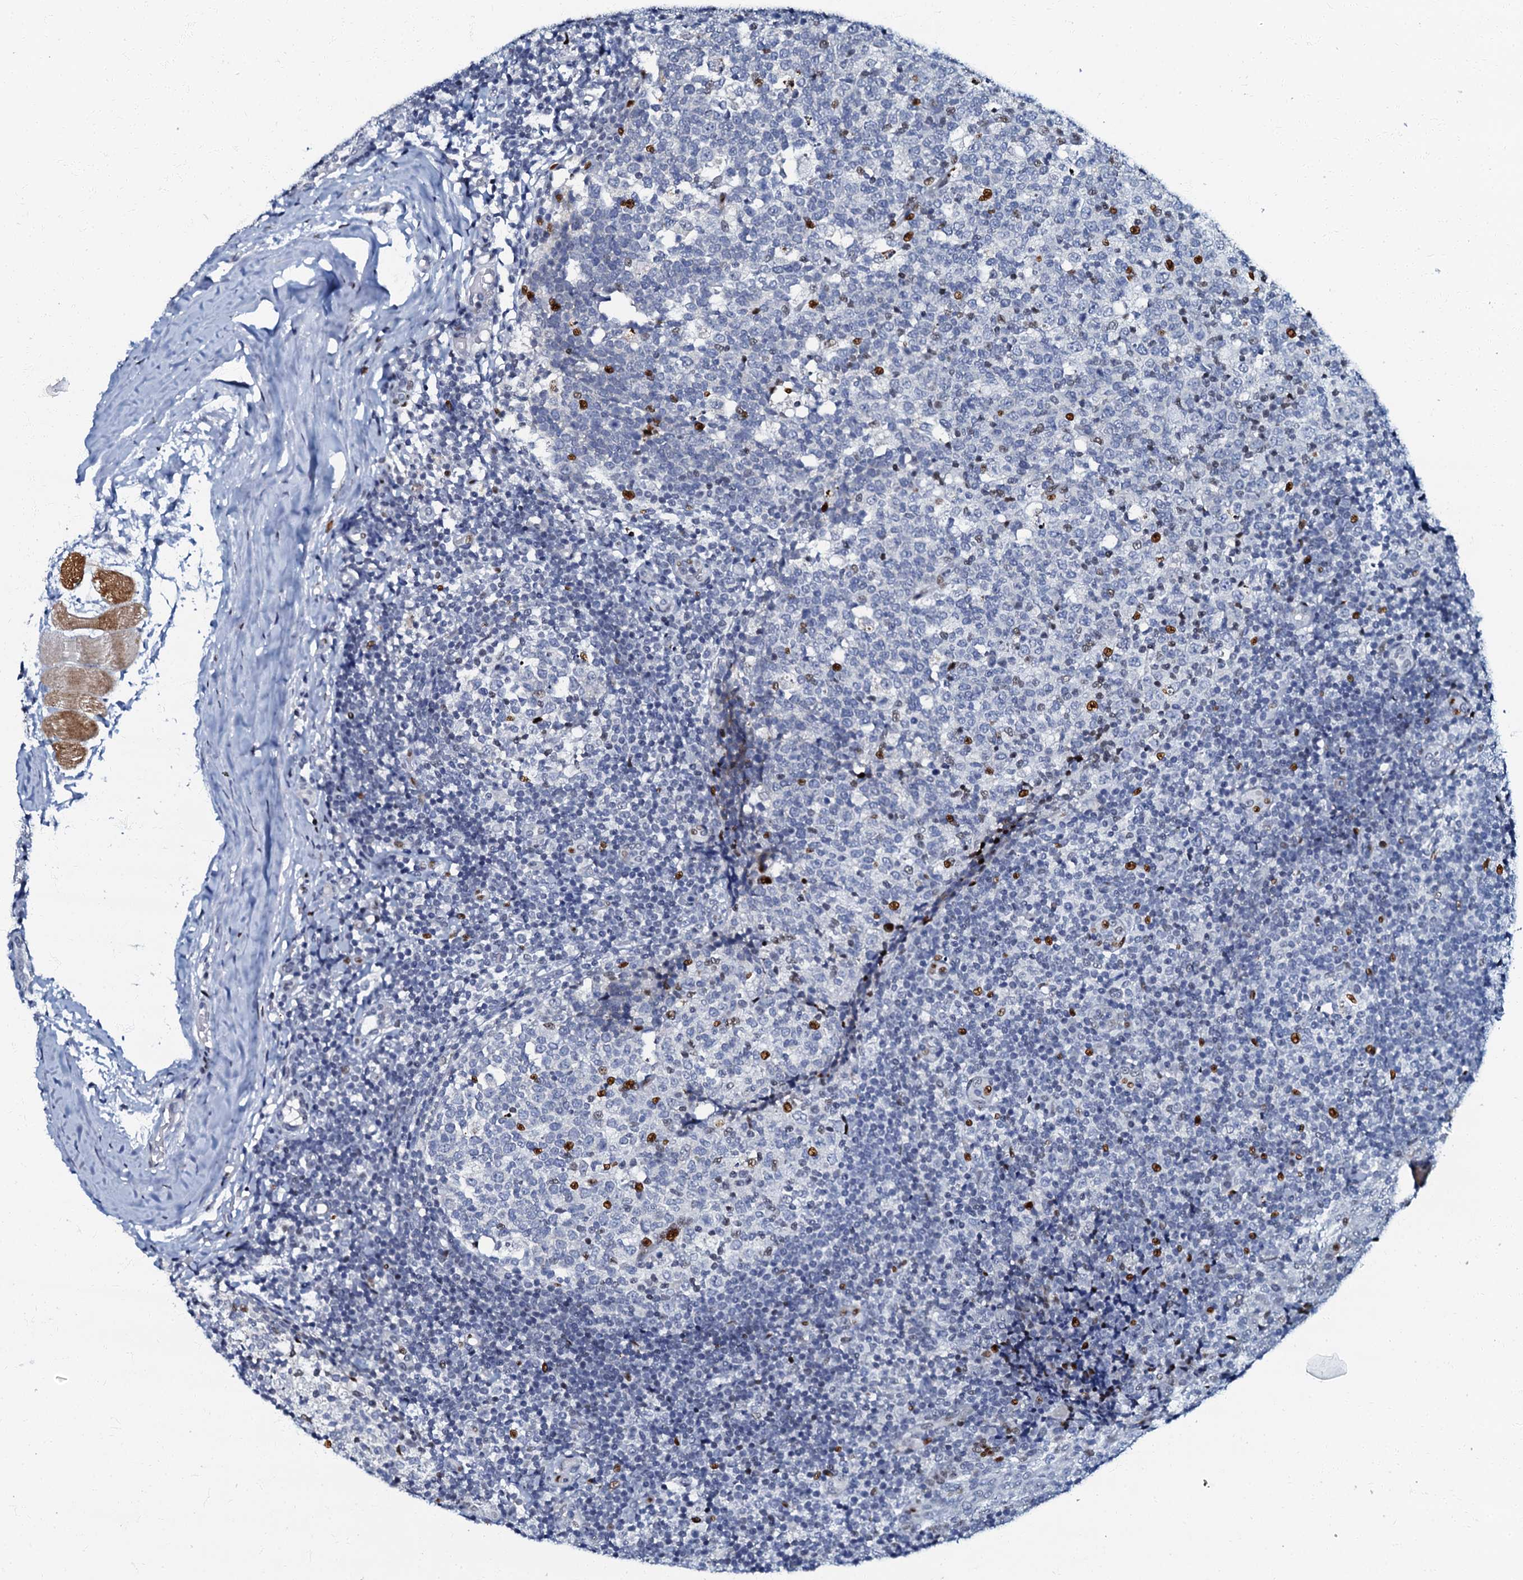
{"staining": {"intensity": "moderate", "quantity": "<25%", "location": "nuclear"}, "tissue": "tonsil", "cell_type": "Germinal center cells", "image_type": "normal", "snomed": [{"axis": "morphology", "description": "Normal tissue, NOS"}, {"axis": "topography", "description": "Tonsil"}], "caption": "There is low levels of moderate nuclear staining in germinal center cells of benign tonsil, as demonstrated by immunohistochemical staining (brown color).", "gene": "MFSD5", "patient": {"sex": "female", "age": 19}}